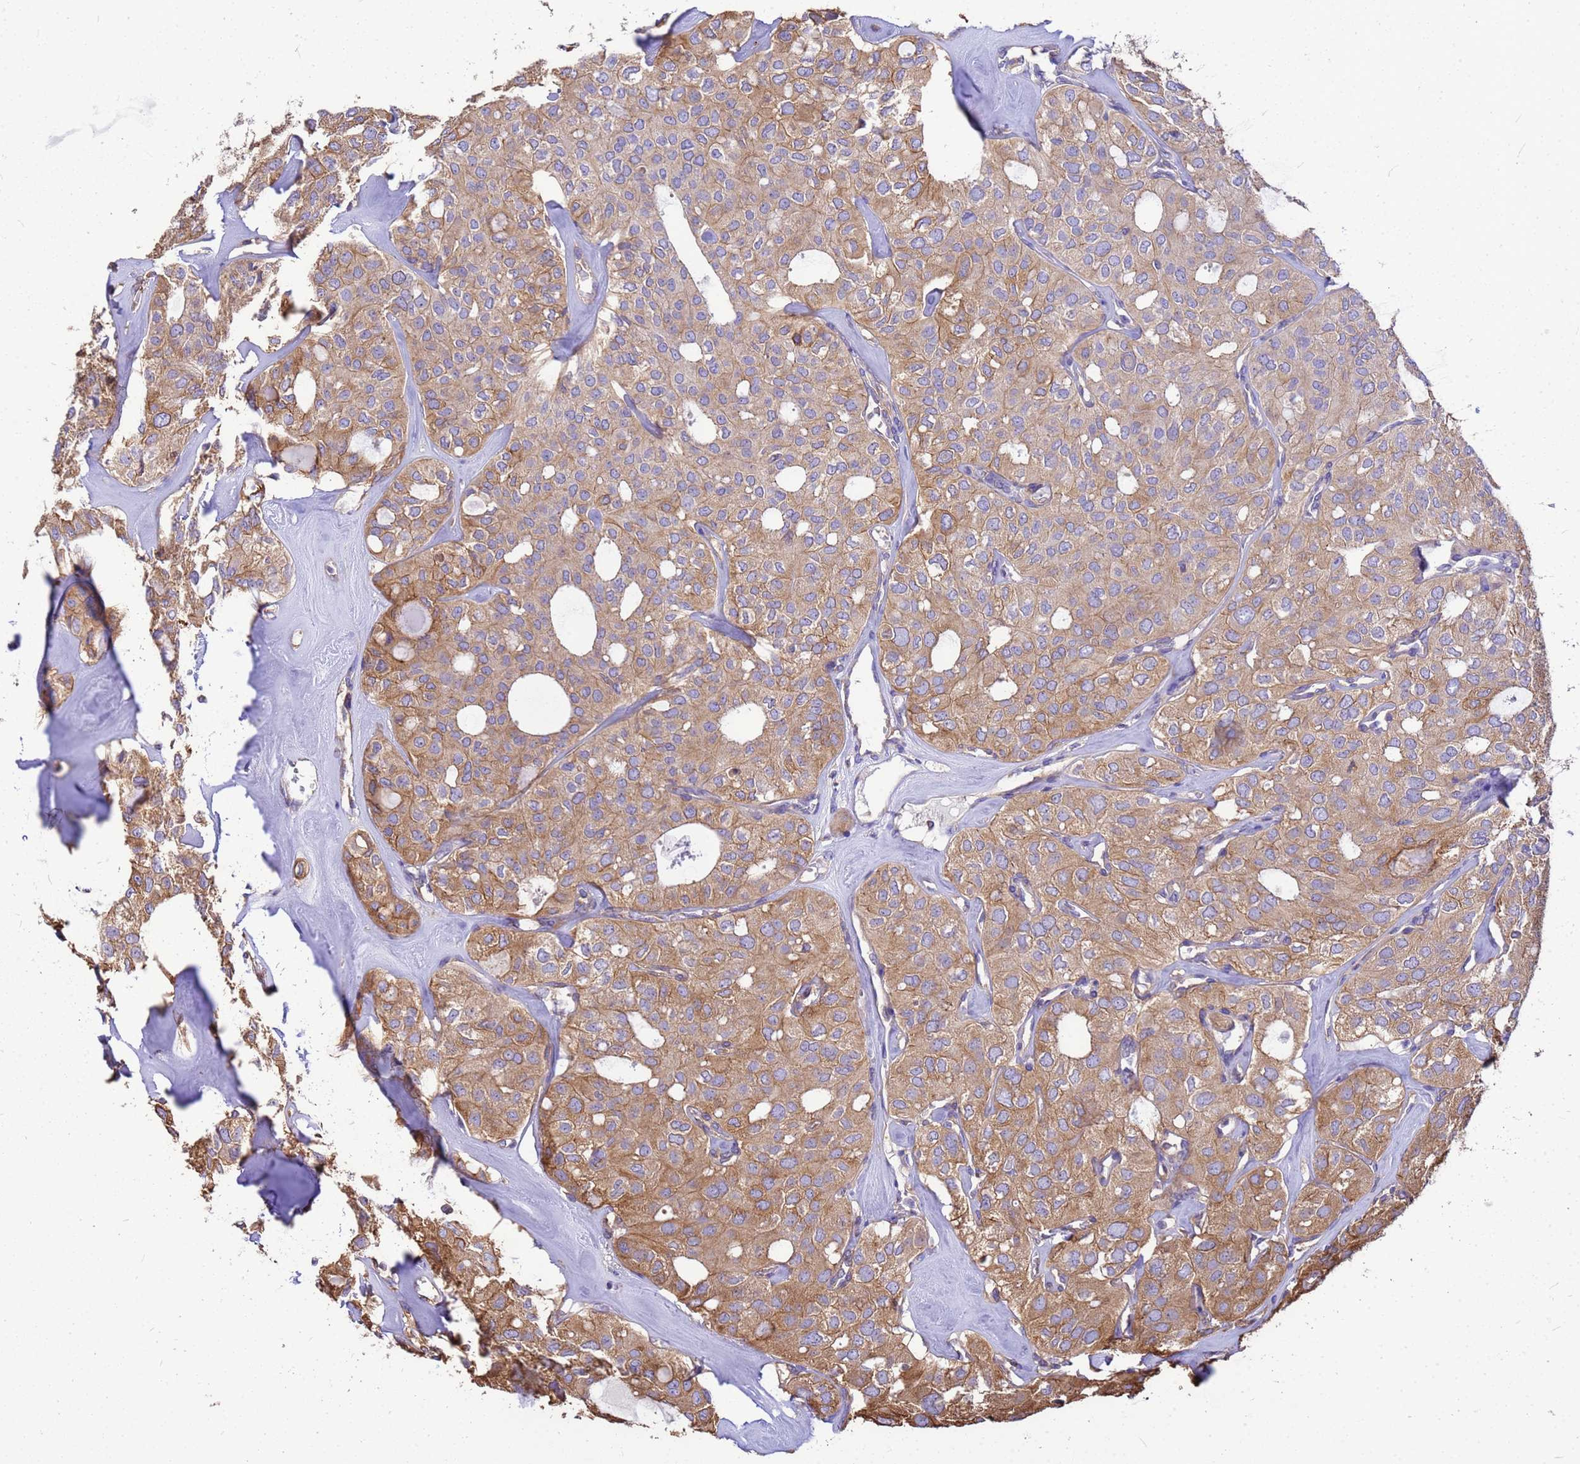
{"staining": {"intensity": "moderate", "quantity": ">75%", "location": "cytoplasmic/membranous"}, "tissue": "thyroid cancer", "cell_type": "Tumor cells", "image_type": "cancer", "snomed": [{"axis": "morphology", "description": "Follicular adenoma carcinoma, NOS"}, {"axis": "topography", "description": "Thyroid gland"}], "caption": "Immunohistochemistry (DAB) staining of thyroid cancer (follicular adenoma carcinoma) shows moderate cytoplasmic/membranous protein staining in approximately >75% of tumor cells.", "gene": "TUBB1", "patient": {"sex": "male", "age": 75}}